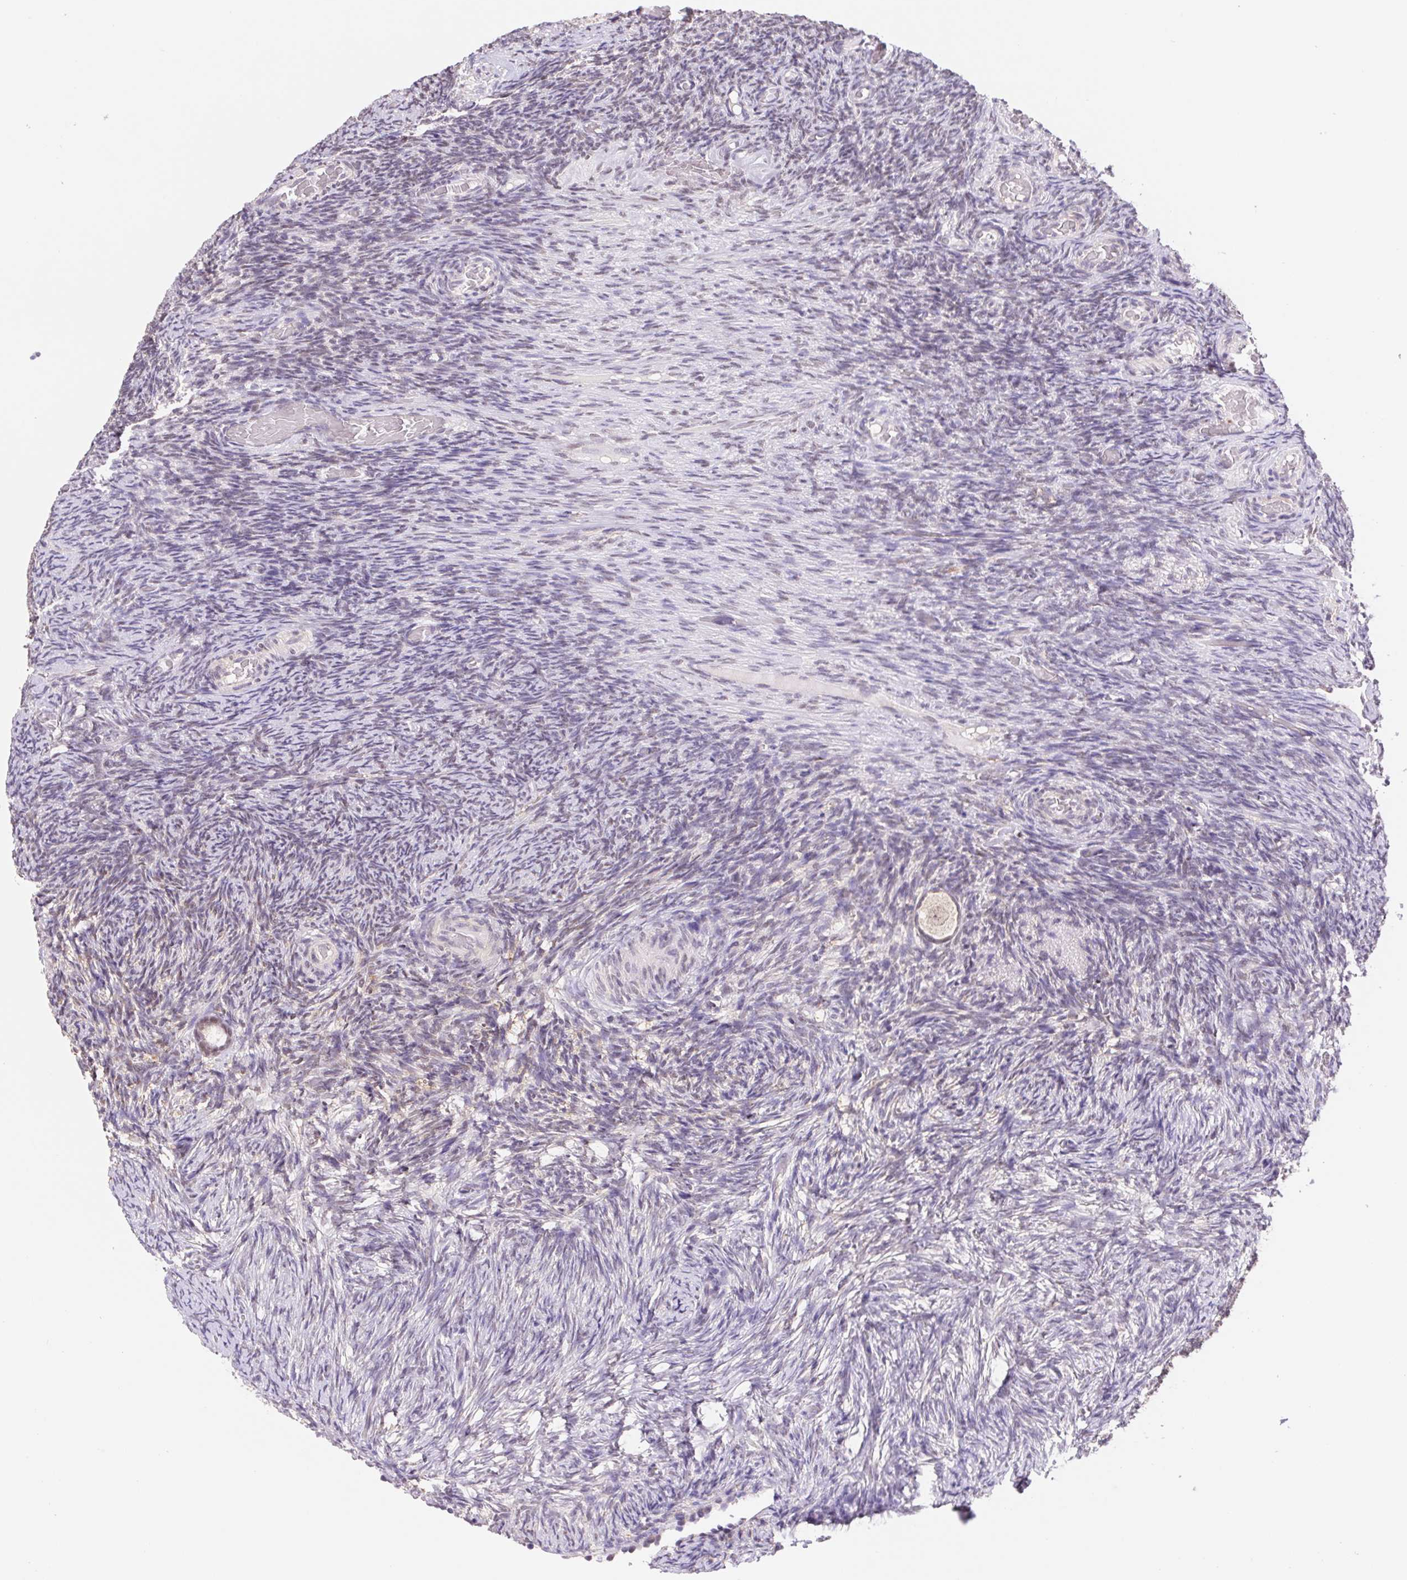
{"staining": {"intensity": "negative", "quantity": "none", "location": "none"}, "tissue": "ovary", "cell_type": "Follicle cells", "image_type": "normal", "snomed": [{"axis": "morphology", "description": "Normal tissue, NOS"}, {"axis": "topography", "description": "Ovary"}], "caption": "Follicle cells show no significant positivity in benign ovary.", "gene": "L3MBTL4", "patient": {"sex": "female", "age": 34}}